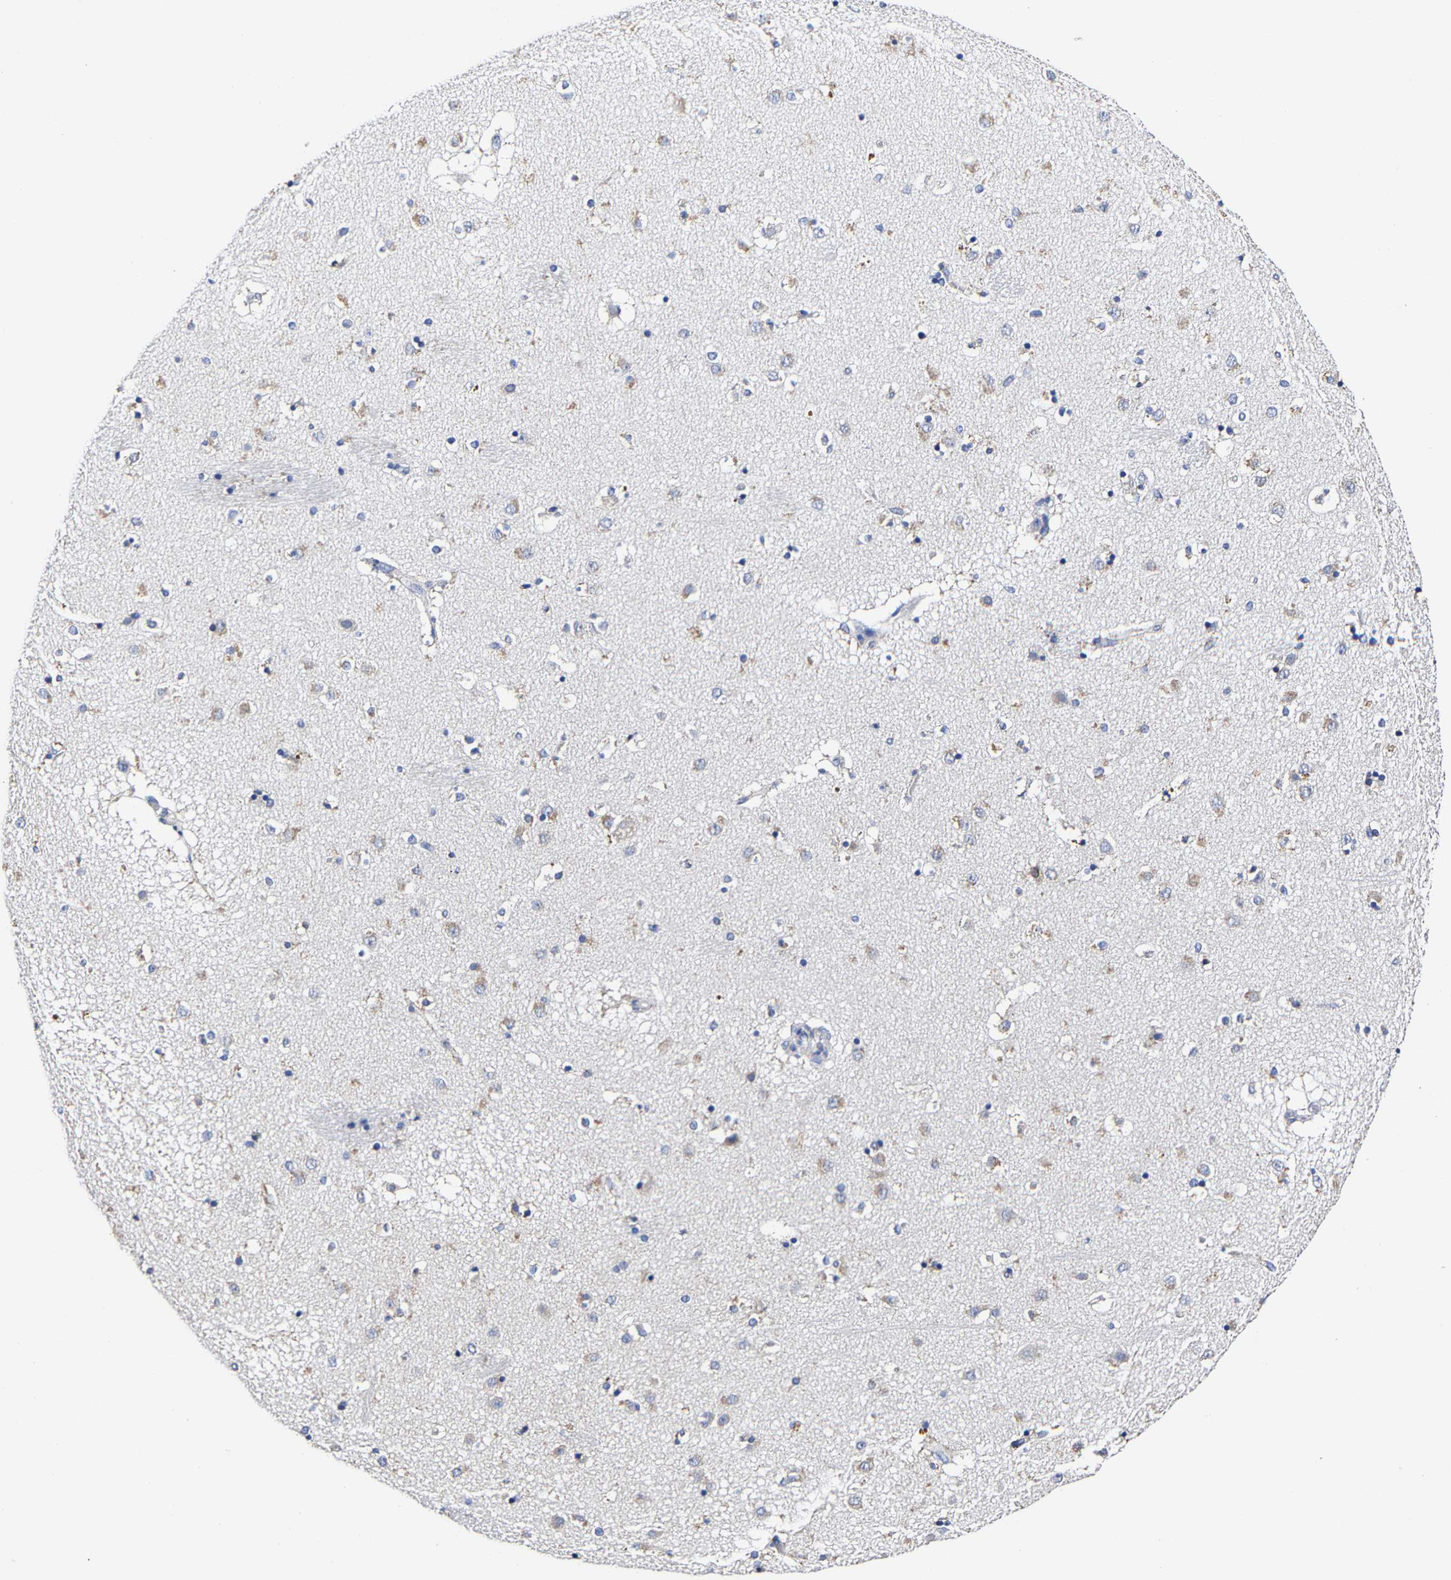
{"staining": {"intensity": "negative", "quantity": "none", "location": "none"}, "tissue": "caudate", "cell_type": "Glial cells", "image_type": "normal", "snomed": [{"axis": "morphology", "description": "Normal tissue, NOS"}, {"axis": "topography", "description": "Lateral ventricle wall"}], "caption": "The histopathology image exhibits no significant expression in glial cells of caudate. (DAB IHC with hematoxylin counter stain).", "gene": "AASS", "patient": {"sex": "male", "age": 70}}